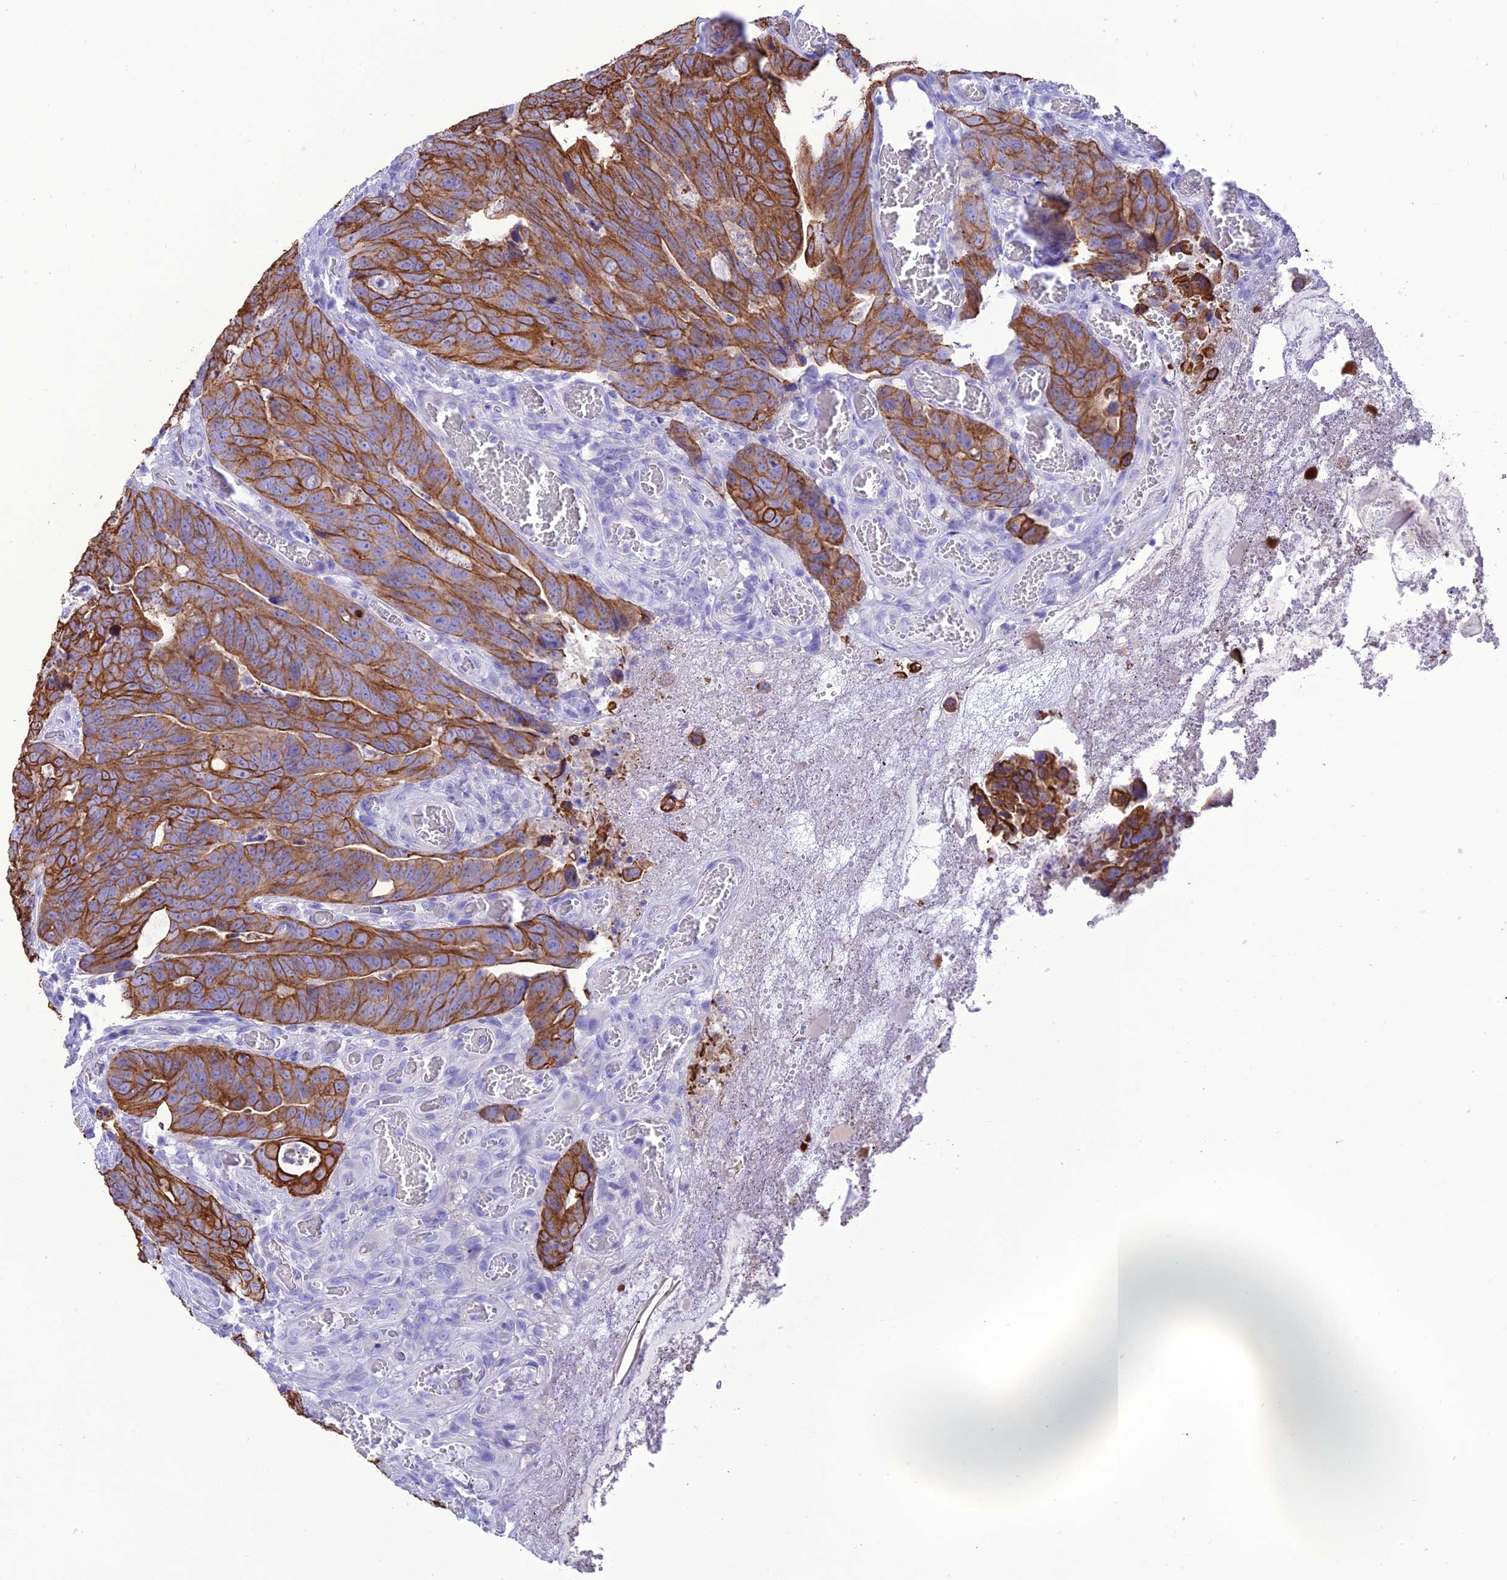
{"staining": {"intensity": "strong", "quantity": ">75%", "location": "cytoplasmic/membranous"}, "tissue": "colorectal cancer", "cell_type": "Tumor cells", "image_type": "cancer", "snomed": [{"axis": "morphology", "description": "Adenocarcinoma, NOS"}, {"axis": "topography", "description": "Colon"}], "caption": "Tumor cells demonstrate high levels of strong cytoplasmic/membranous expression in about >75% of cells in colorectal cancer.", "gene": "VPS52", "patient": {"sex": "female", "age": 82}}